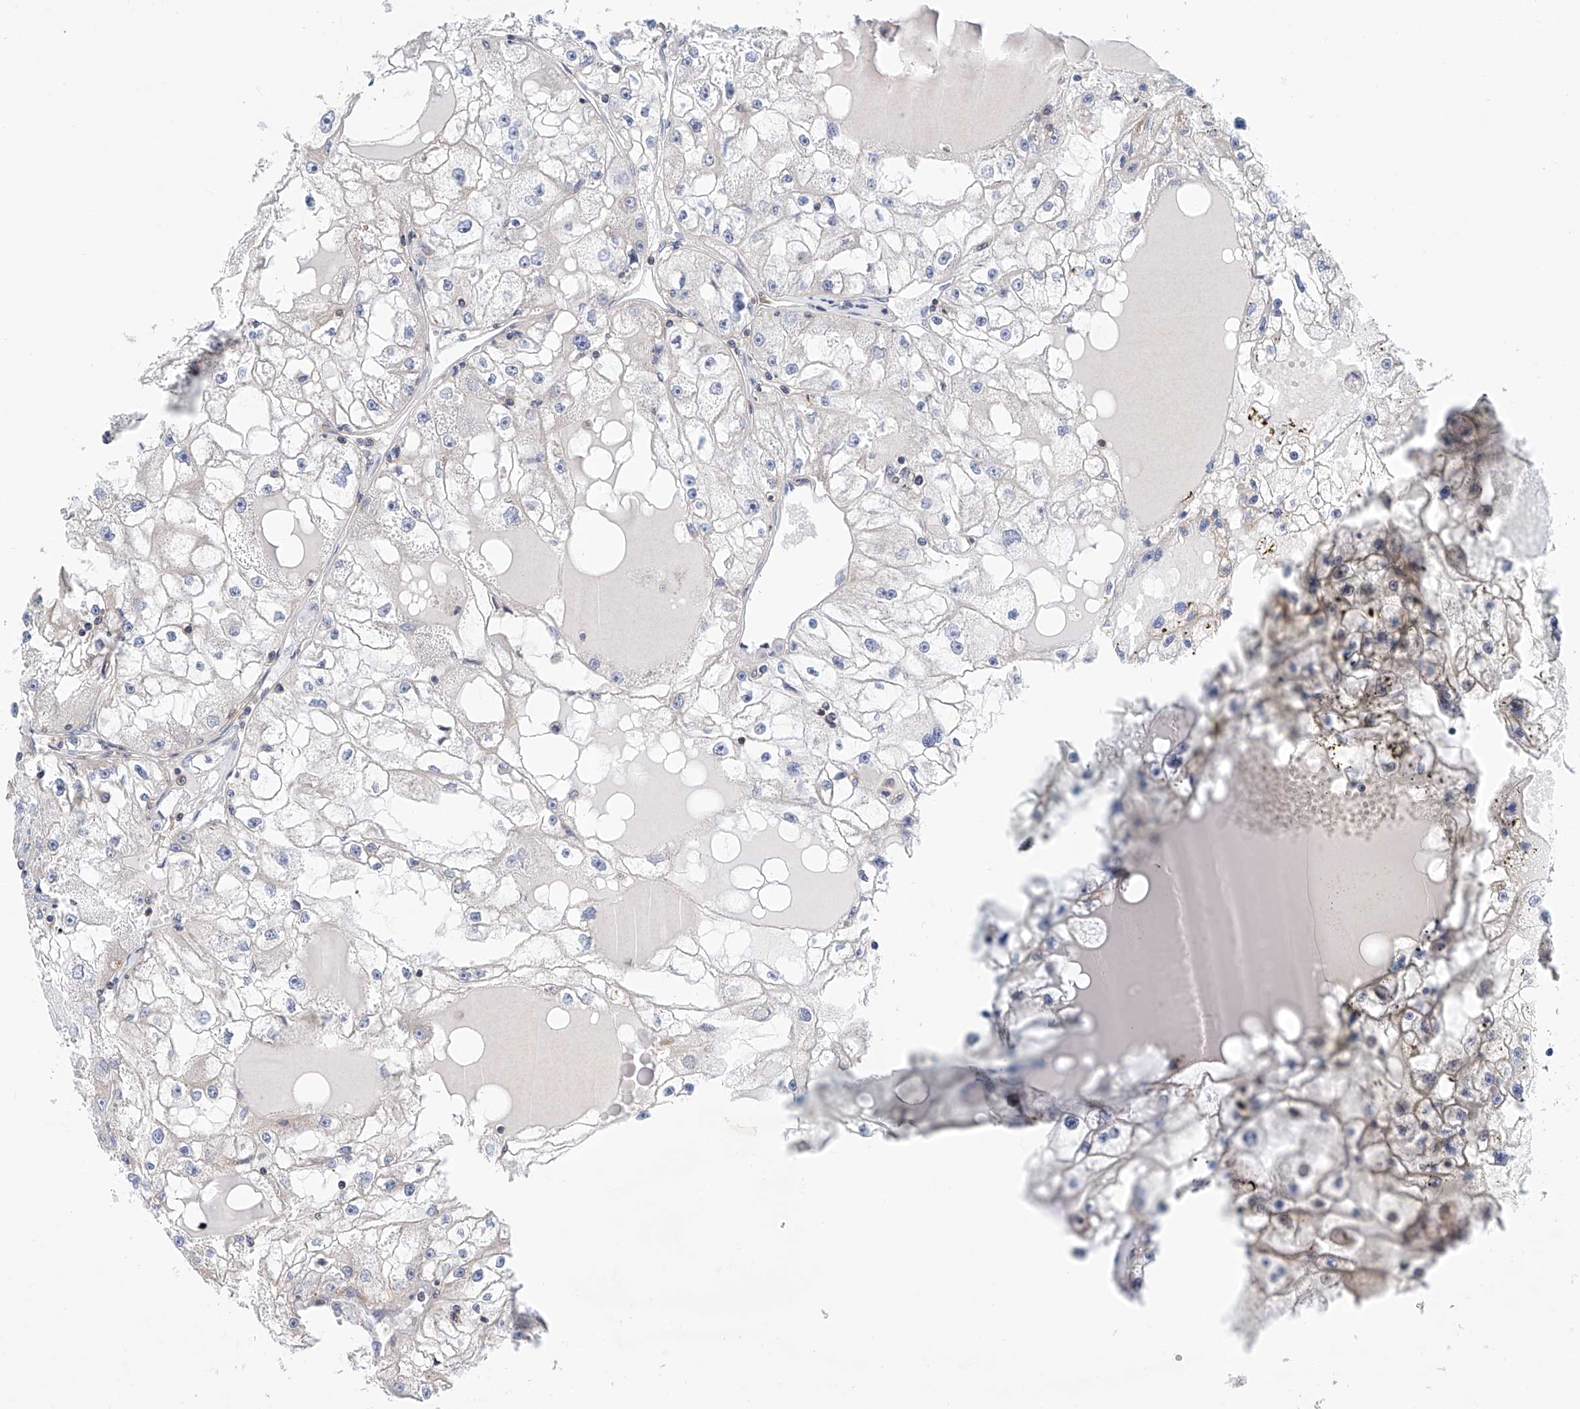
{"staining": {"intensity": "negative", "quantity": "none", "location": "none"}, "tissue": "renal cancer", "cell_type": "Tumor cells", "image_type": "cancer", "snomed": [{"axis": "morphology", "description": "Adenocarcinoma, NOS"}, {"axis": "topography", "description": "Kidney"}], "caption": "A photomicrograph of renal cancer (adenocarcinoma) stained for a protein displays no brown staining in tumor cells.", "gene": "MAD2L1", "patient": {"sex": "male", "age": 56}}